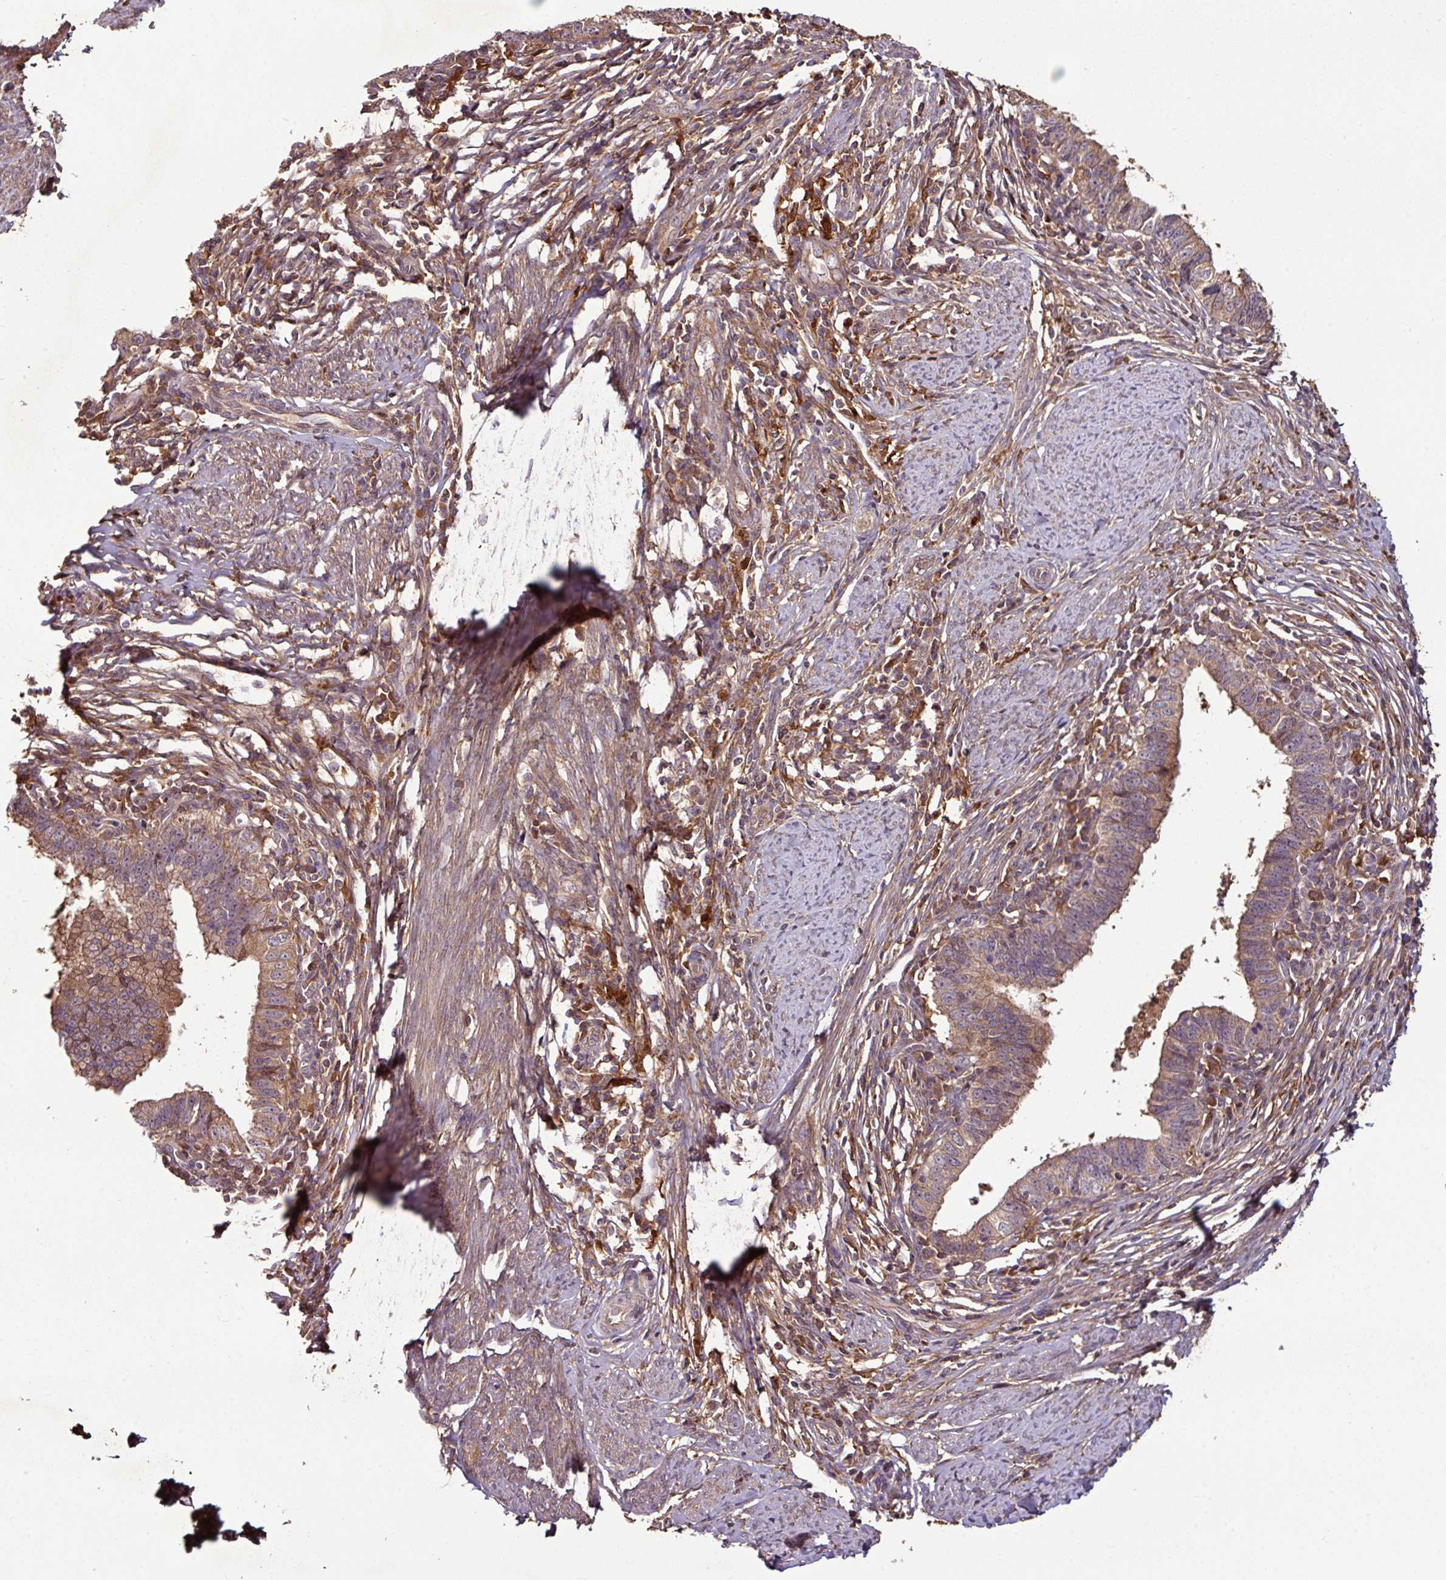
{"staining": {"intensity": "moderate", "quantity": ">75%", "location": "cytoplasmic/membranous"}, "tissue": "cervical cancer", "cell_type": "Tumor cells", "image_type": "cancer", "snomed": [{"axis": "morphology", "description": "Adenocarcinoma, NOS"}, {"axis": "topography", "description": "Cervix"}], "caption": "DAB (3,3'-diaminobenzidine) immunohistochemical staining of cervical cancer (adenocarcinoma) demonstrates moderate cytoplasmic/membranous protein expression in approximately >75% of tumor cells.", "gene": "GNPDA1", "patient": {"sex": "female", "age": 36}}